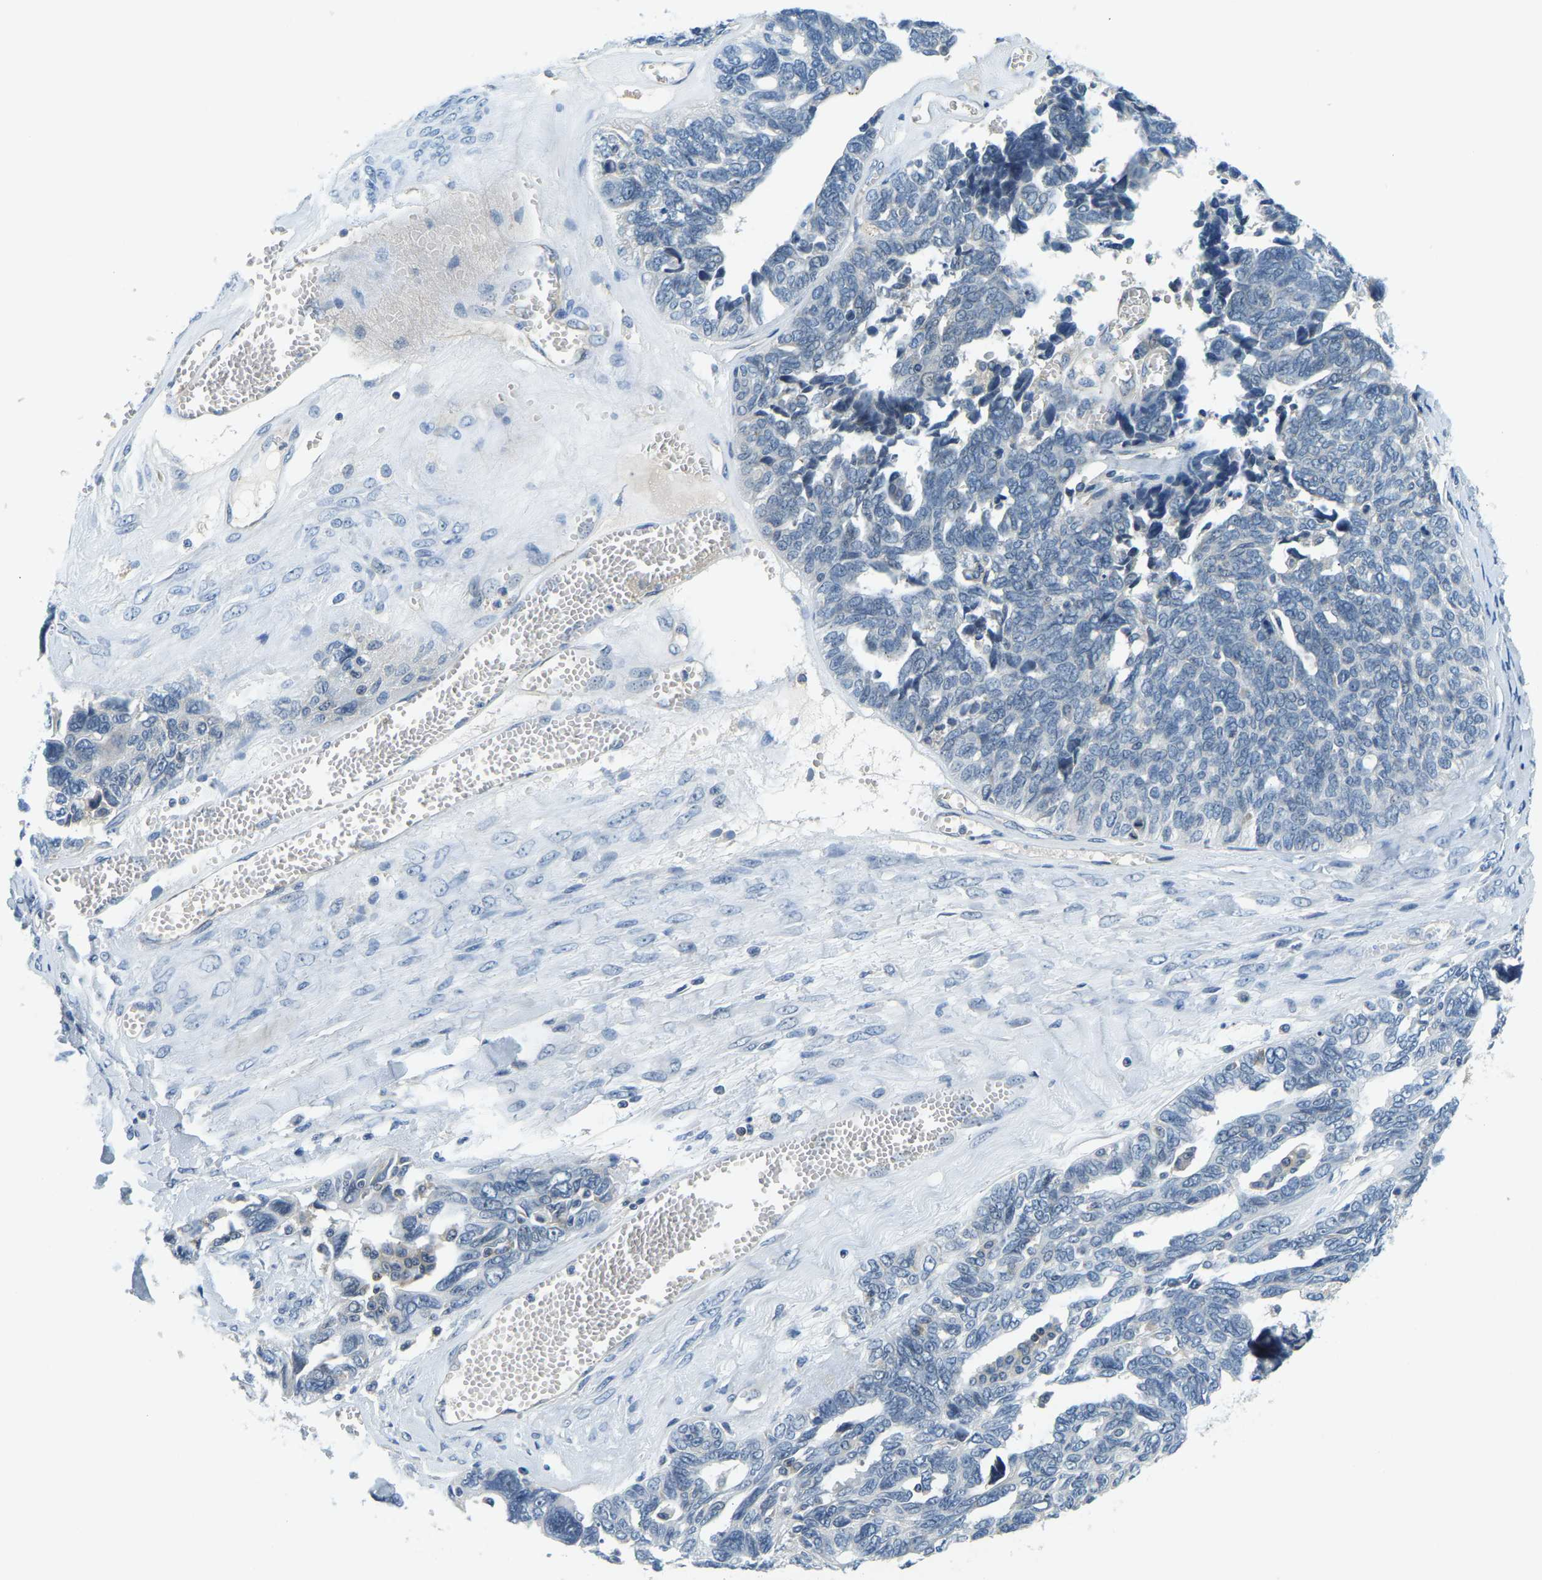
{"staining": {"intensity": "negative", "quantity": "none", "location": "none"}, "tissue": "ovarian cancer", "cell_type": "Tumor cells", "image_type": "cancer", "snomed": [{"axis": "morphology", "description": "Cystadenocarcinoma, serous, NOS"}, {"axis": "topography", "description": "Ovary"}], "caption": "Micrograph shows no significant protein positivity in tumor cells of ovarian cancer (serous cystadenocarcinoma). Brightfield microscopy of IHC stained with DAB (3,3'-diaminobenzidine) (brown) and hematoxylin (blue), captured at high magnification.", "gene": "RRP1", "patient": {"sex": "female", "age": 79}}